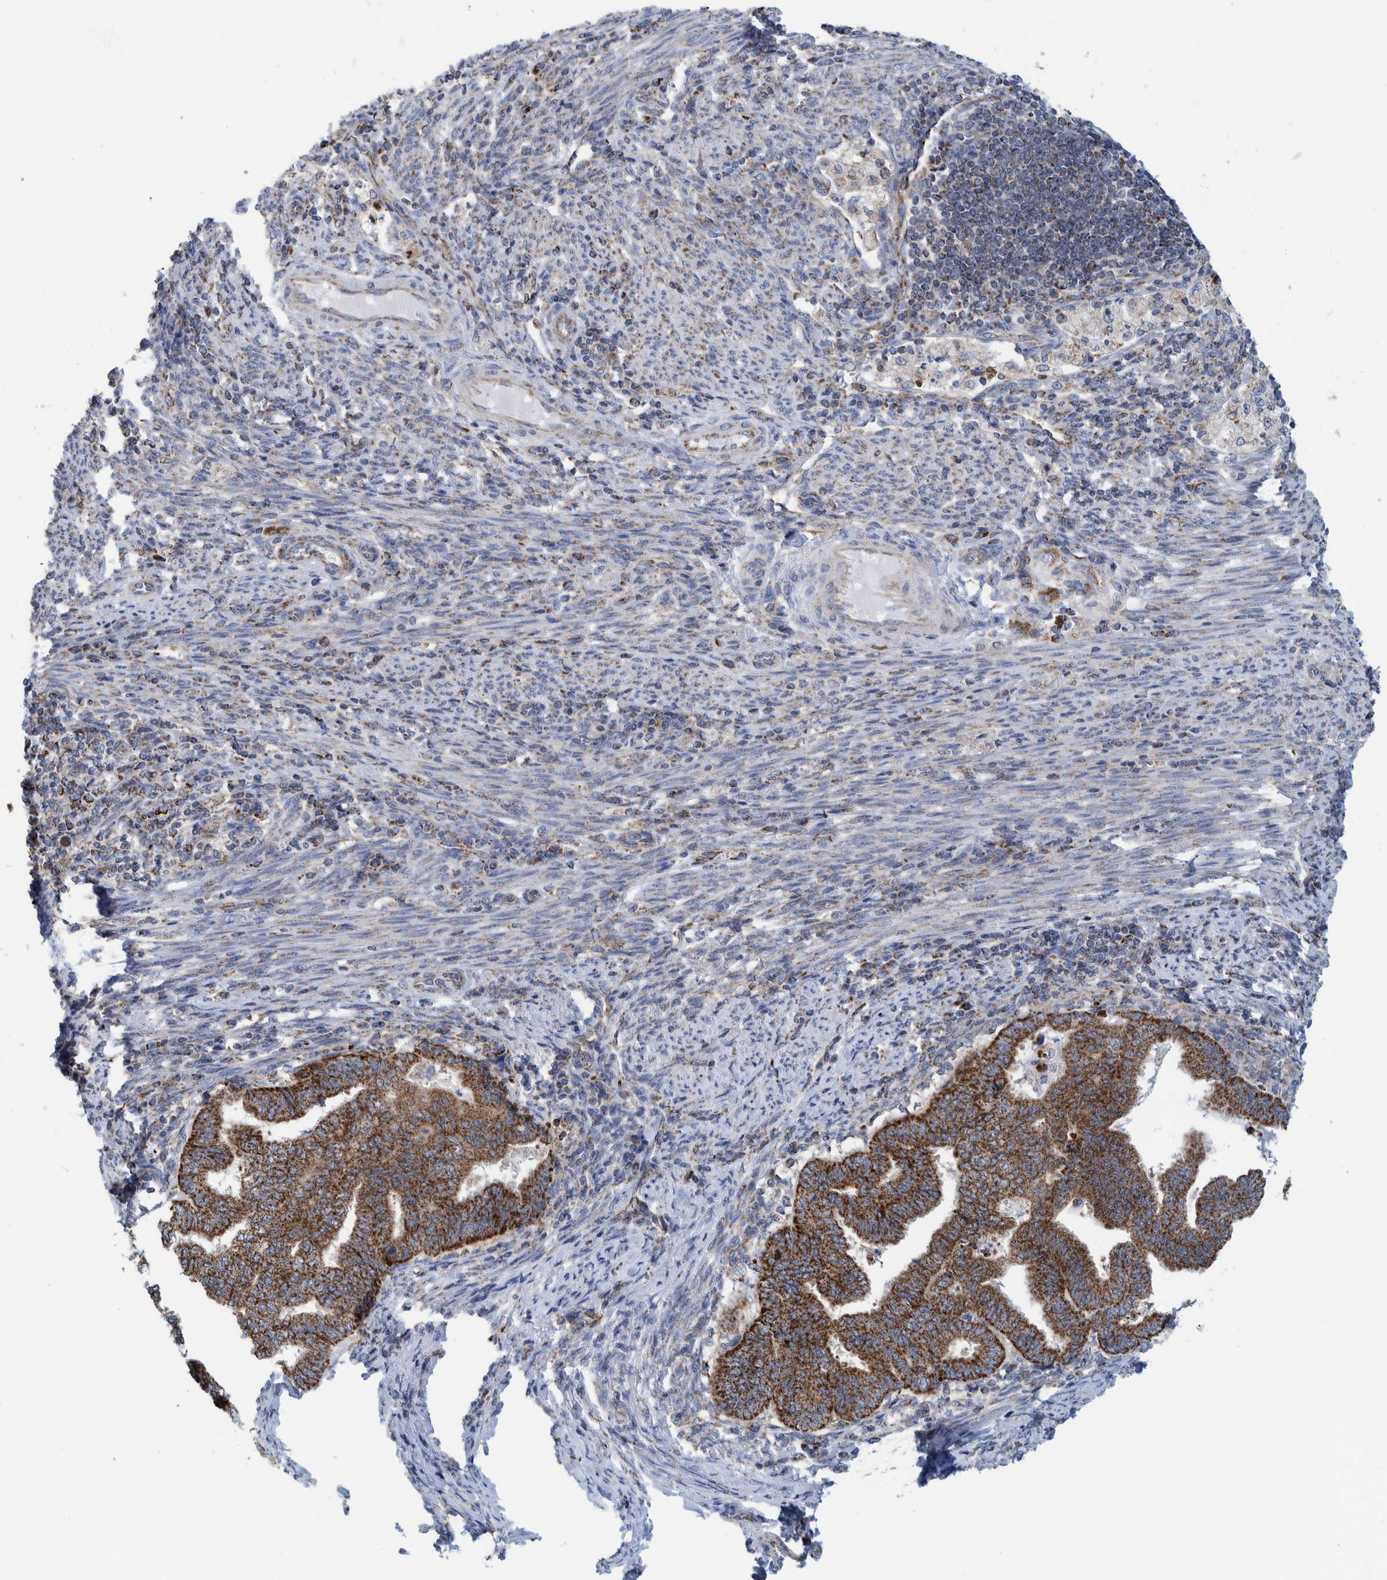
{"staining": {"intensity": "strong", "quantity": ">75%", "location": "cytoplasmic/membranous"}, "tissue": "endometrial cancer", "cell_type": "Tumor cells", "image_type": "cancer", "snomed": [{"axis": "morphology", "description": "Polyp, NOS"}, {"axis": "morphology", "description": "Adenocarcinoma, NOS"}, {"axis": "morphology", "description": "Adenoma, NOS"}, {"axis": "topography", "description": "Endometrium"}], "caption": "DAB immunohistochemical staining of endometrial polyp reveals strong cytoplasmic/membranous protein expression in approximately >75% of tumor cells. The protein is stained brown, and the nuclei are stained in blue (DAB IHC with brightfield microscopy, high magnification).", "gene": "MRPS7", "patient": {"sex": "female", "age": 79}}